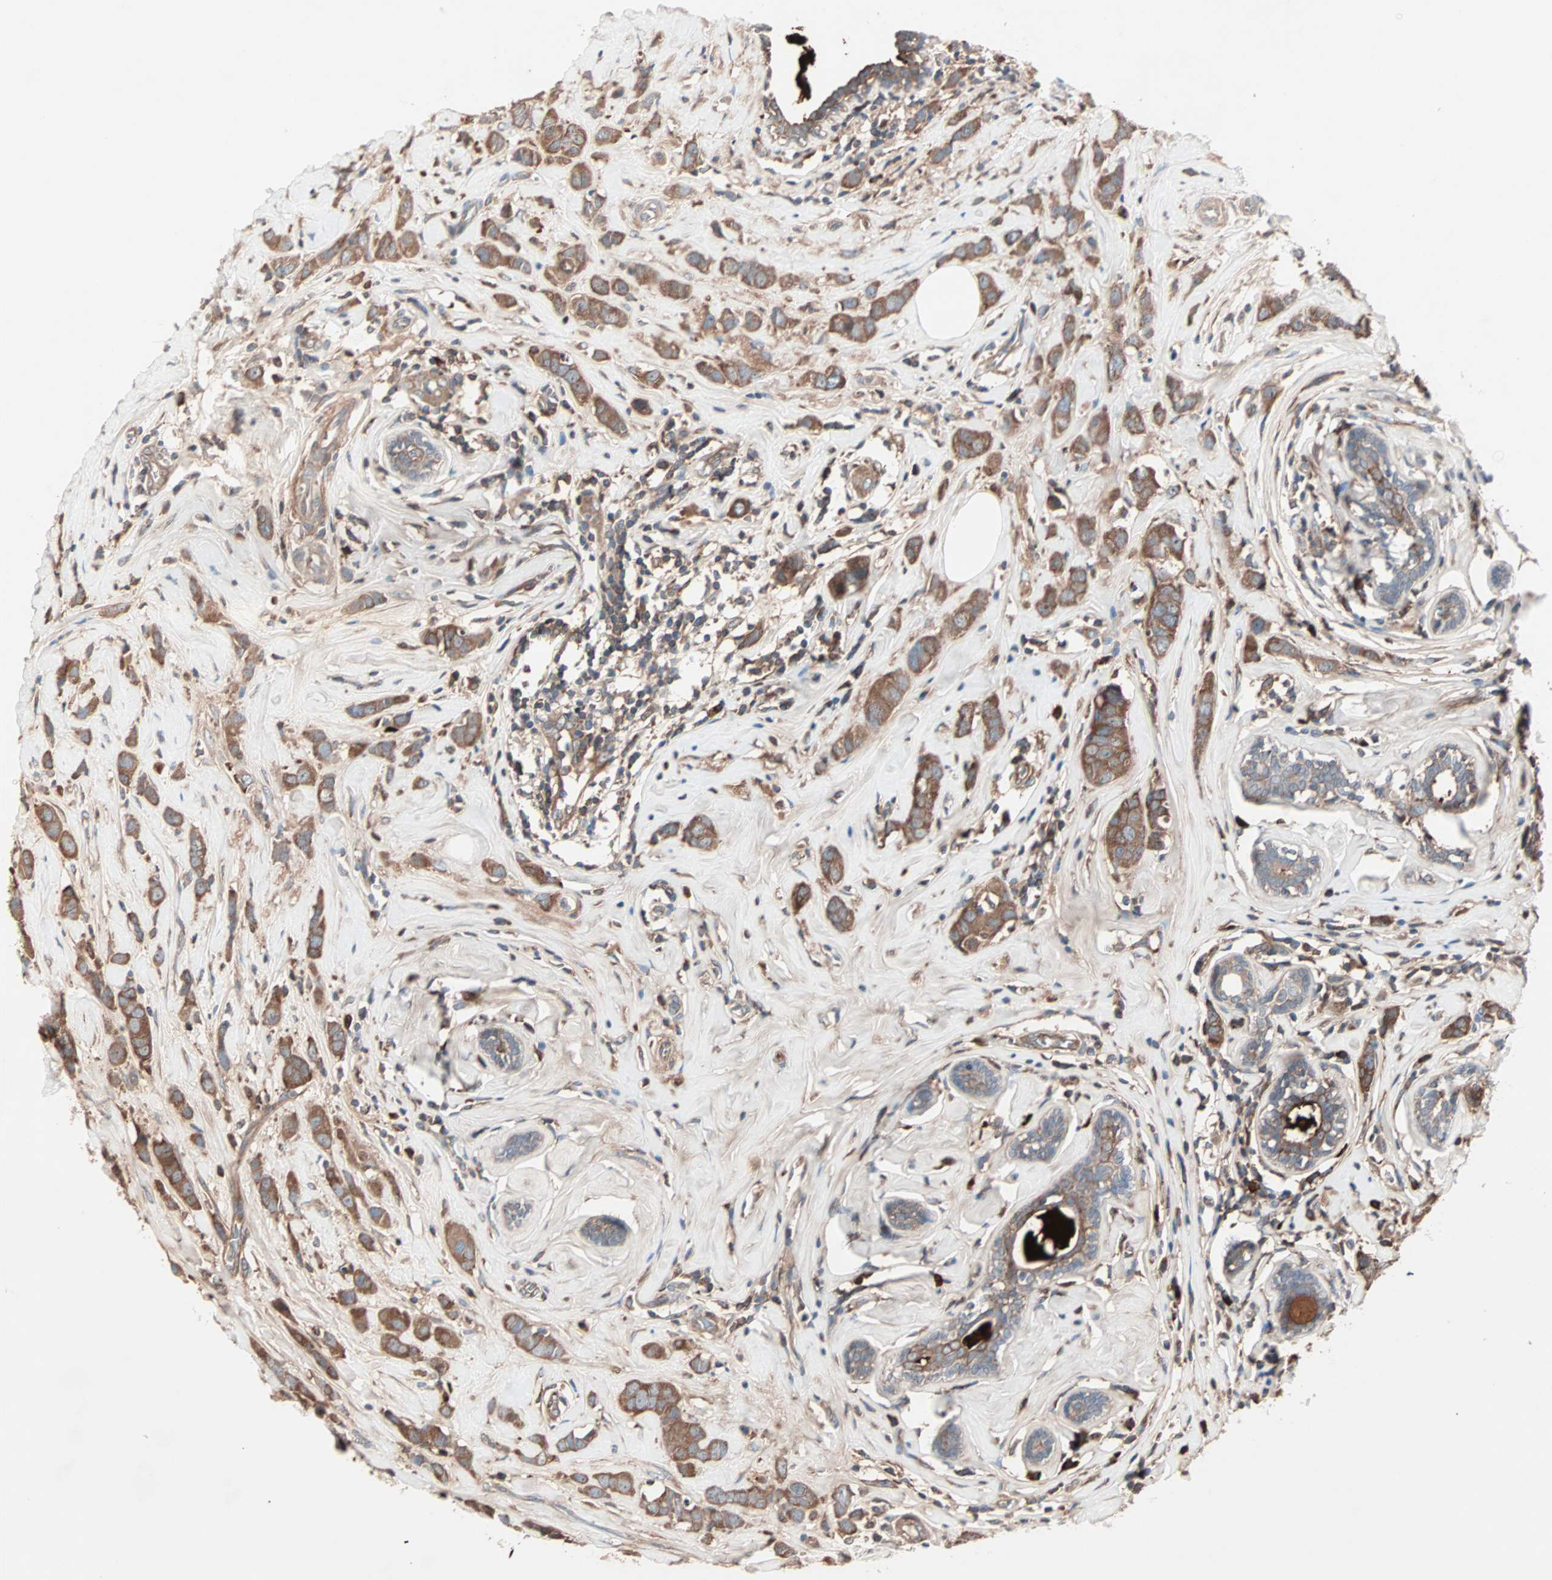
{"staining": {"intensity": "moderate", "quantity": ">75%", "location": "cytoplasmic/membranous"}, "tissue": "breast cancer", "cell_type": "Tumor cells", "image_type": "cancer", "snomed": [{"axis": "morphology", "description": "Normal tissue, NOS"}, {"axis": "morphology", "description": "Duct carcinoma"}, {"axis": "topography", "description": "Breast"}], "caption": "Breast cancer (intraductal carcinoma) stained with a brown dye reveals moderate cytoplasmic/membranous positive staining in approximately >75% of tumor cells.", "gene": "CAD", "patient": {"sex": "female", "age": 50}}